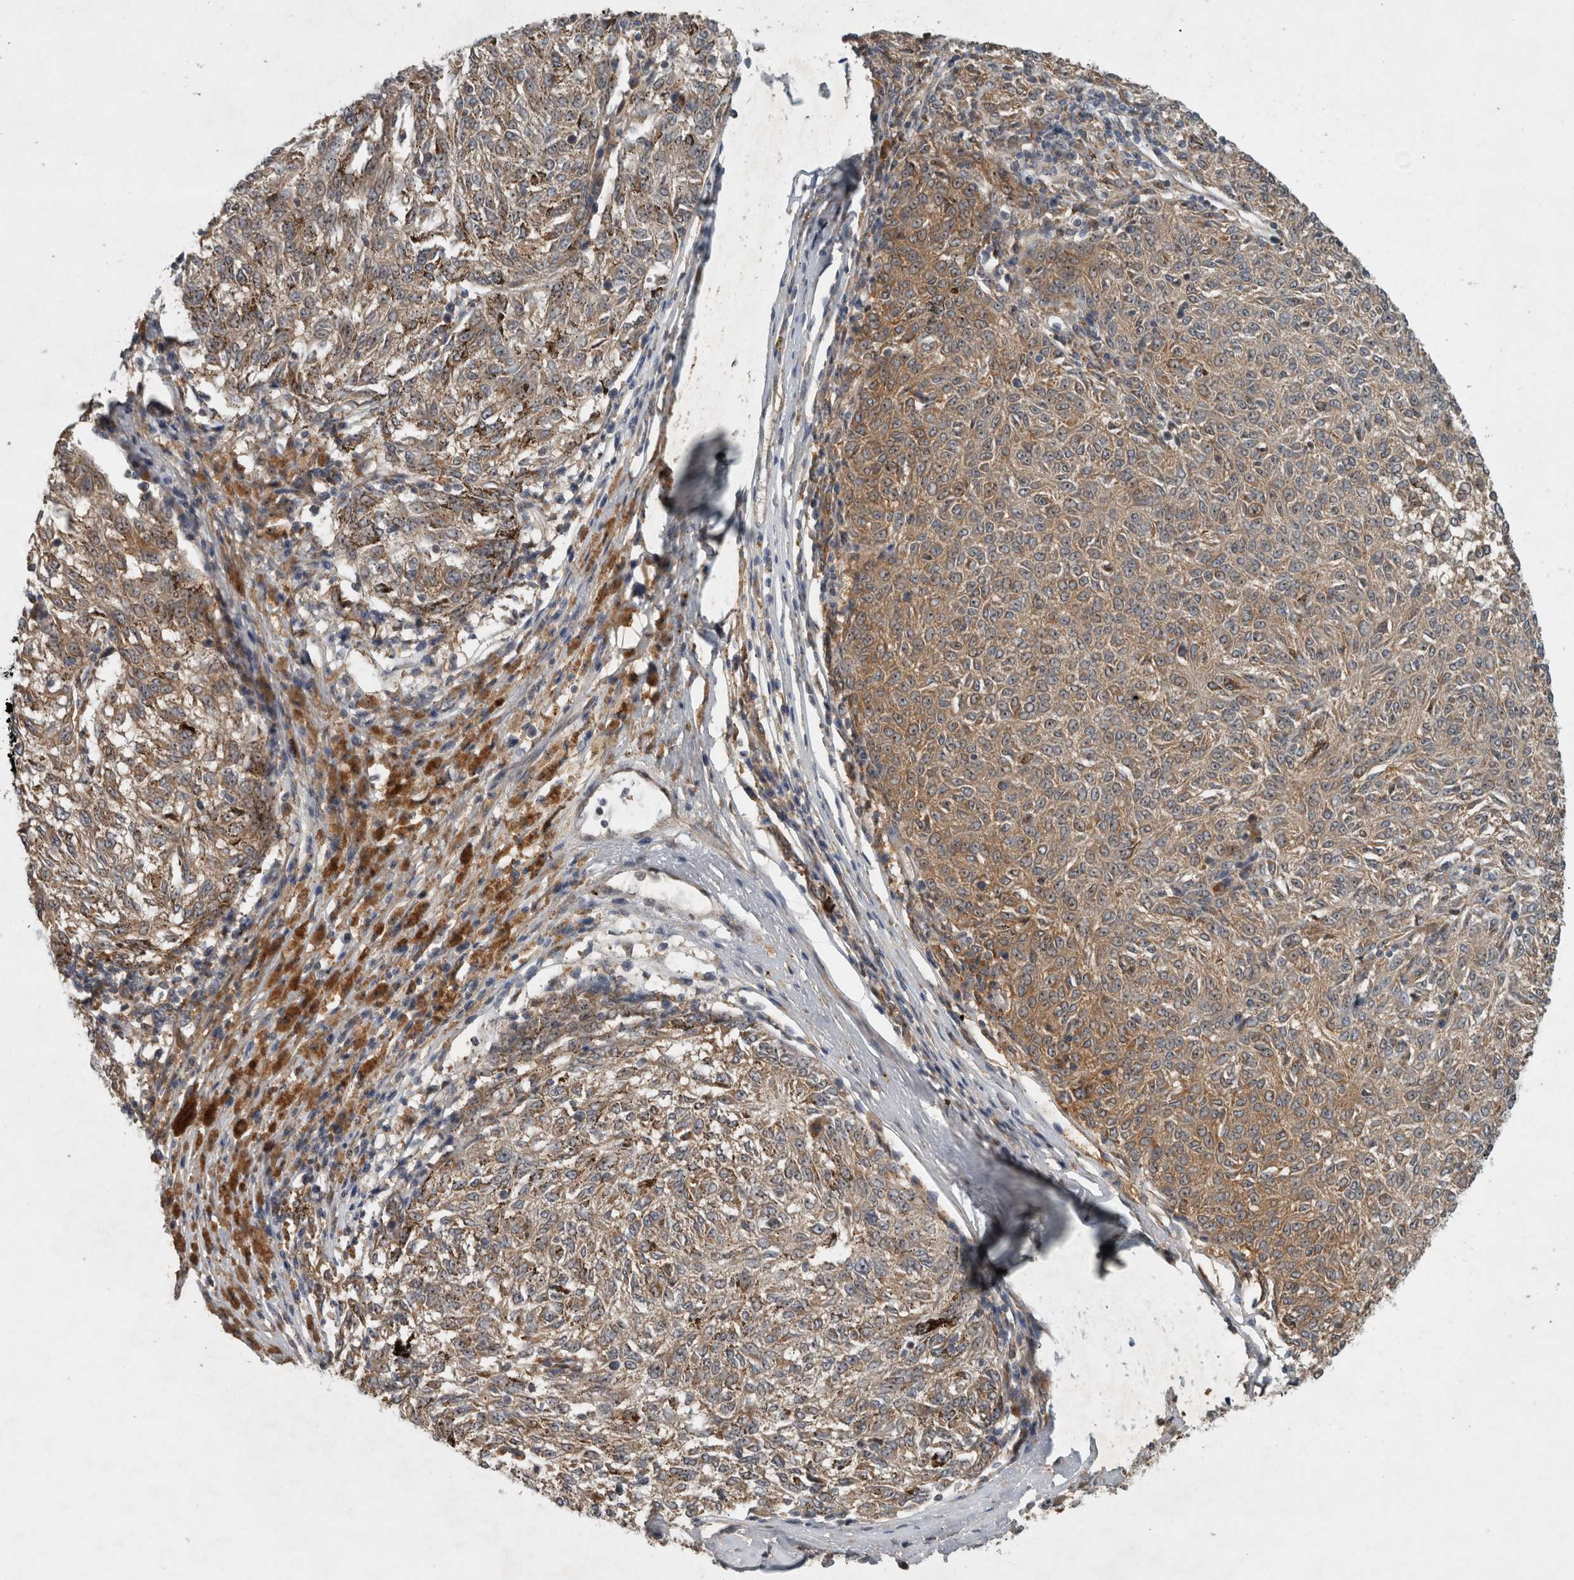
{"staining": {"intensity": "weak", "quantity": ">75%", "location": "cytoplasmic/membranous,nuclear"}, "tissue": "melanoma", "cell_type": "Tumor cells", "image_type": "cancer", "snomed": [{"axis": "morphology", "description": "Malignant melanoma, NOS"}, {"axis": "topography", "description": "Skin"}], "caption": "Protein analysis of melanoma tissue shows weak cytoplasmic/membranous and nuclear expression in approximately >75% of tumor cells.", "gene": "GPR137B", "patient": {"sex": "female", "age": 72}}